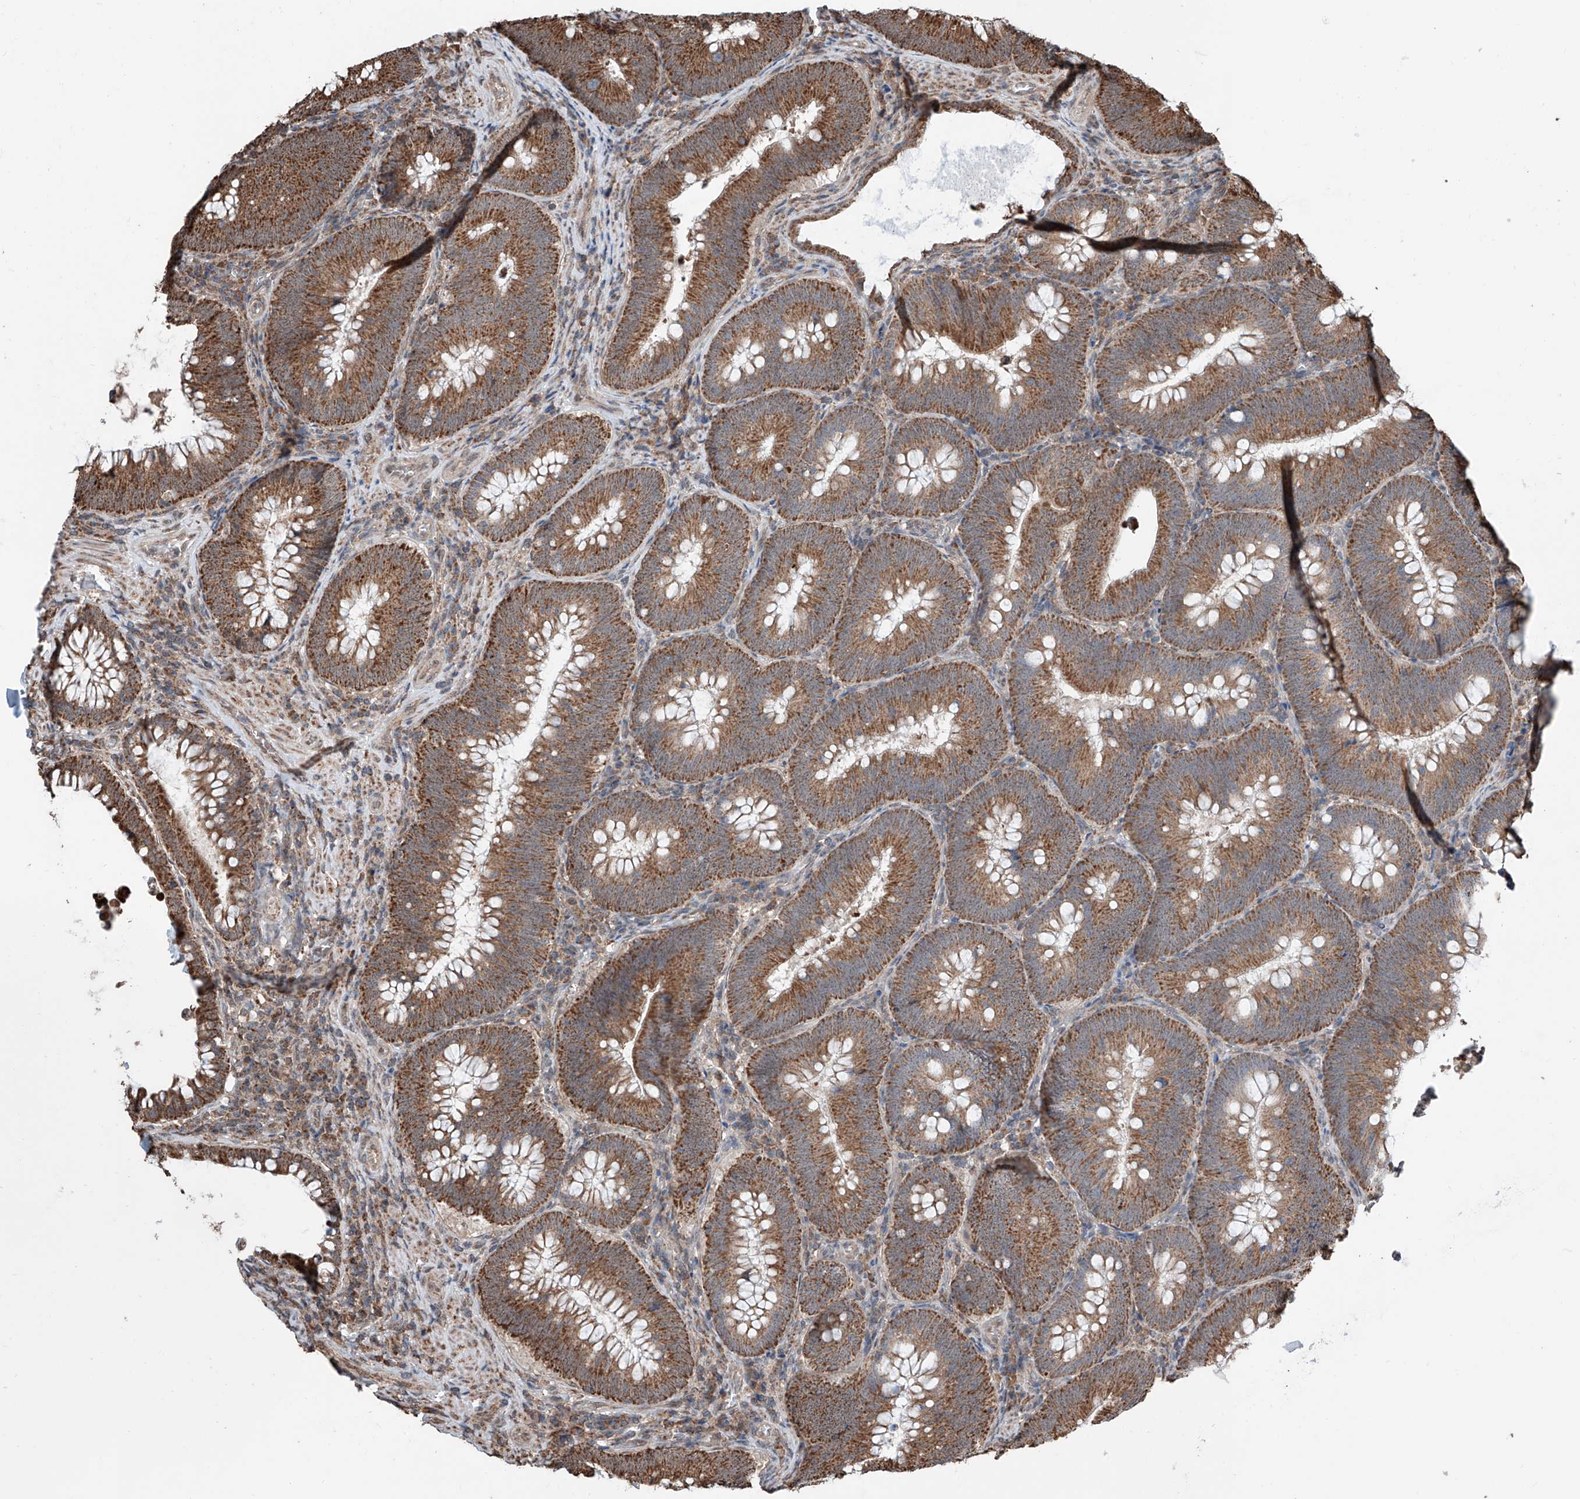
{"staining": {"intensity": "moderate", "quantity": ">75%", "location": "cytoplasmic/membranous"}, "tissue": "colorectal cancer", "cell_type": "Tumor cells", "image_type": "cancer", "snomed": [{"axis": "morphology", "description": "Normal tissue, NOS"}, {"axis": "topography", "description": "Colon"}], "caption": "Colorectal cancer was stained to show a protein in brown. There is medium levels of moderate cytoplasmic/membranous positivity in approximately >75% of tumor cells. (DAB IHC with brightfield microscopy, high magnification).", "gene": "ZNF445", "patient": {"sex": "female", "age": 82}}